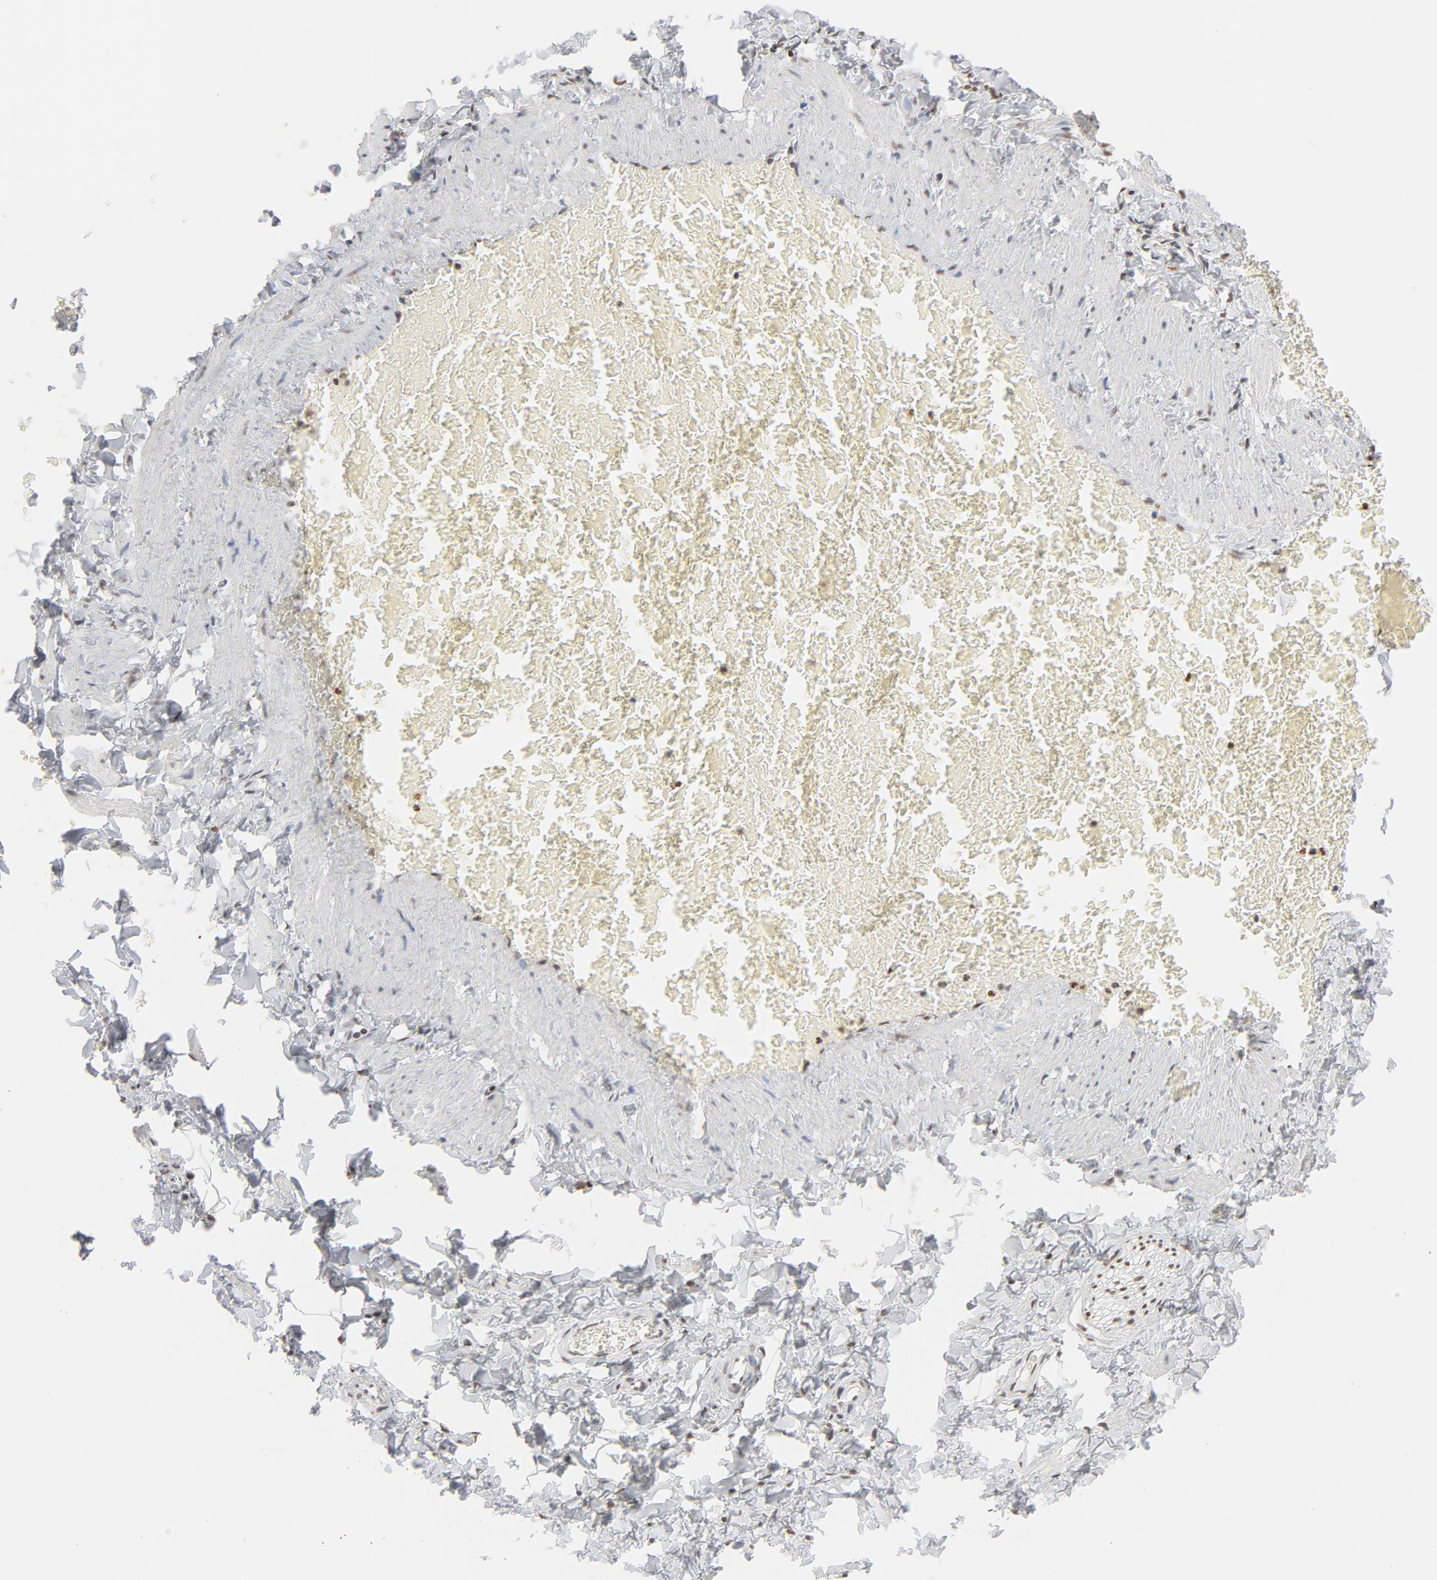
{"staining": {"intensity": "moderate", "quantity": ">75%", "location": "nuclear"}, "tissue": "adipose tissue", "cell_type": "Adipocytes", "image_type": "normal", "snomed": [{"axis": "morphology", "description": "Normal tissue, NOS"}, {"axis": "topography", "description": "Vascular tissue"}], "caption": "Adipose tissue stained with immunohistochemistry (IHC) reveals moderate nuclear expression in approximately >75% of adipocytes. The staining is performed using DAB (3,3'-diaminobenzidine) brown chromogen to label protein expression. The nuclei are counter-stained blue using hematoxylin.", "gene": "H2AC12", "patient": {"sex": "male", "age": 41}}